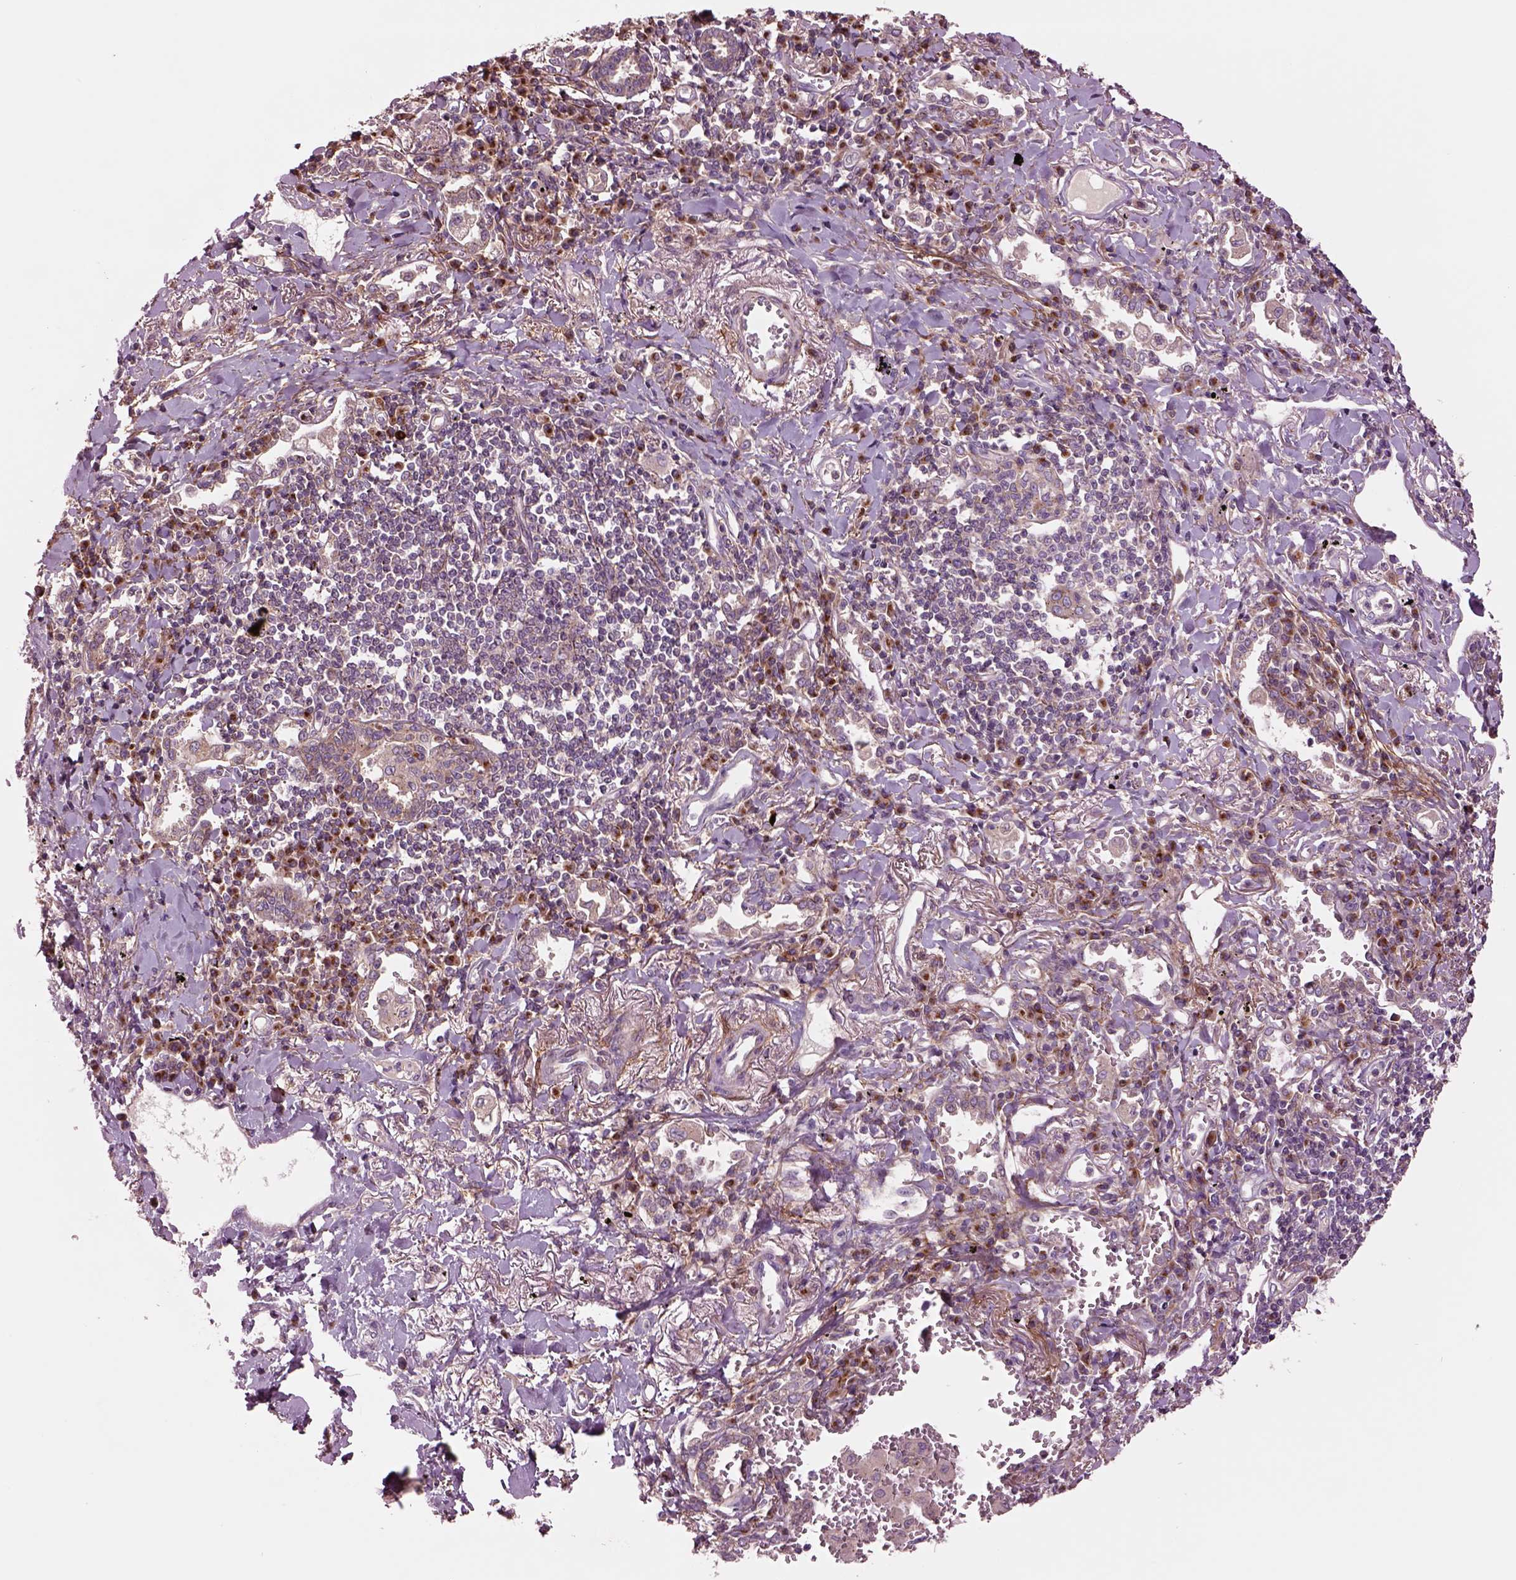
{"staining": {"intensity": "moderate", "quantity": ">75%", "location": "cytoplasmic/membranous"}, "tissue": "lung cancer", "cell_type": "Tumor cells", "image_type": "cancer", "snomed": [{"axis": "morphology", "description": "Squamous cell carcinoma, NOS"}, {"axis": "topography", "description": "Lung"}], "caption": "About >75% of tumor cells in lung squamous cell carcinoma exhibit moderate cytoplasmic/membranous protein staining as visualized by brown immunohistochemical staining.", "gene": "SEC23A", "patient": {"sex": "male", "age": 82}}